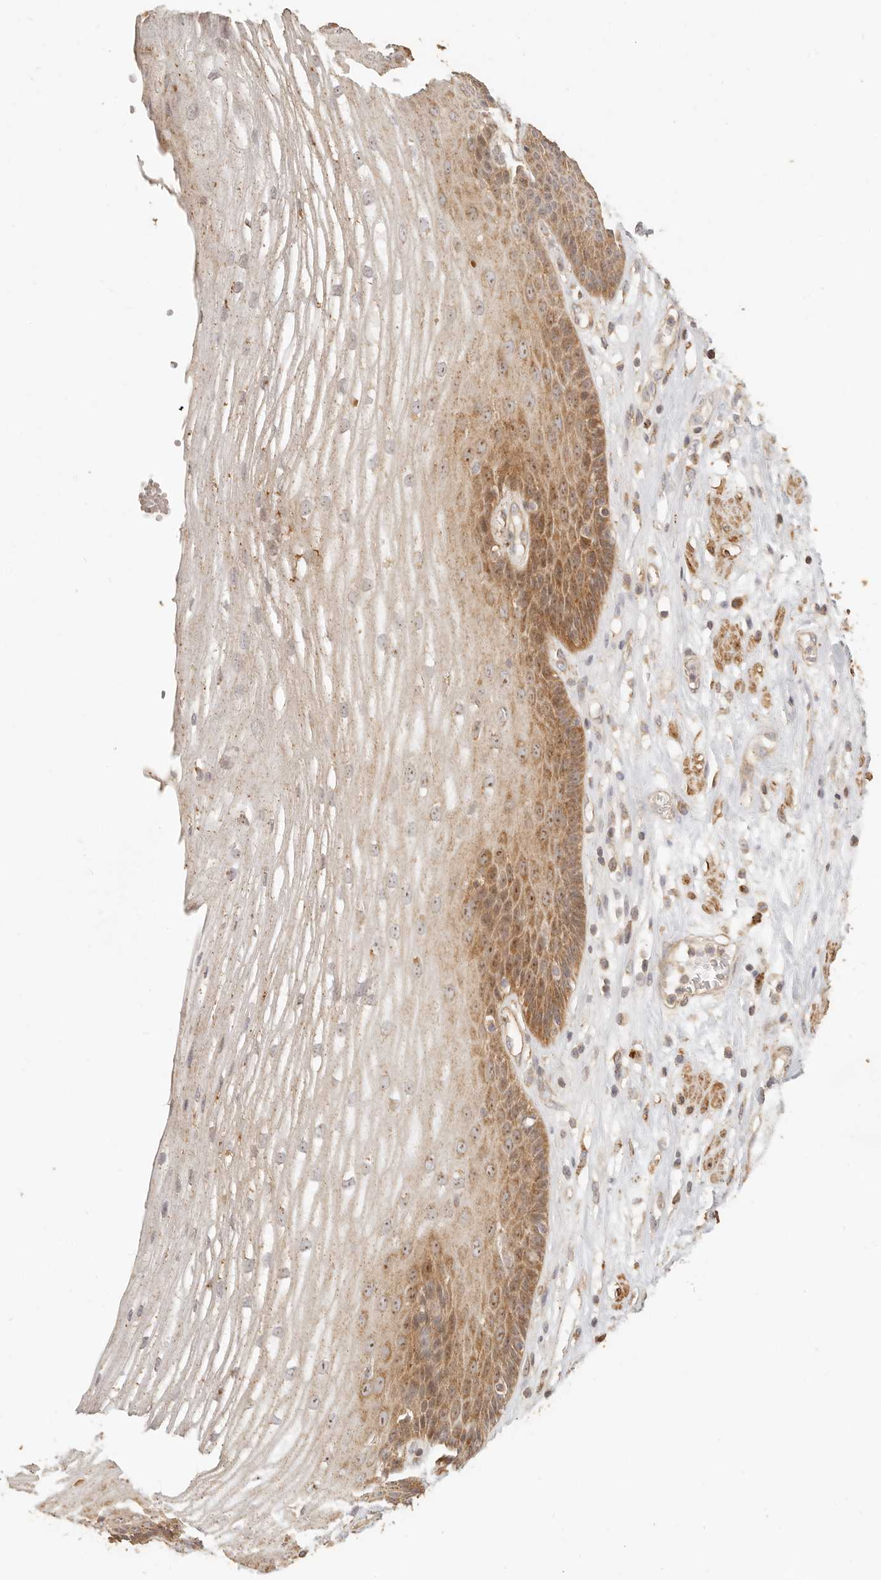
{"staining": {"intensity": "moderate", "quantity": "25%-75%", "location": "cytoplasmic/membranous,nuclear"}, "tissue": "esophagus", "cell_type": "Squamous epithelial cells", "image_type": "normal", "snomed": [{"axis": "morphology", "description": "Normal tissue, NOS"}, {"axis": "topography", "description": "Esophagus"}], "caption": "A medium amount of moderate cytoplasmic/membranous,nuclear expression is appreciated in approximately 25%-75% of squamous epithelial cells in normal esophagus. Using DAB (3,3'-diaminobenzidine) (brown) and hematoxylin (blue) stains, captured at high magnification using brightfield microscopy.", "gene": "PTPN22", "patient": {"sex": "male", "age": 62}}